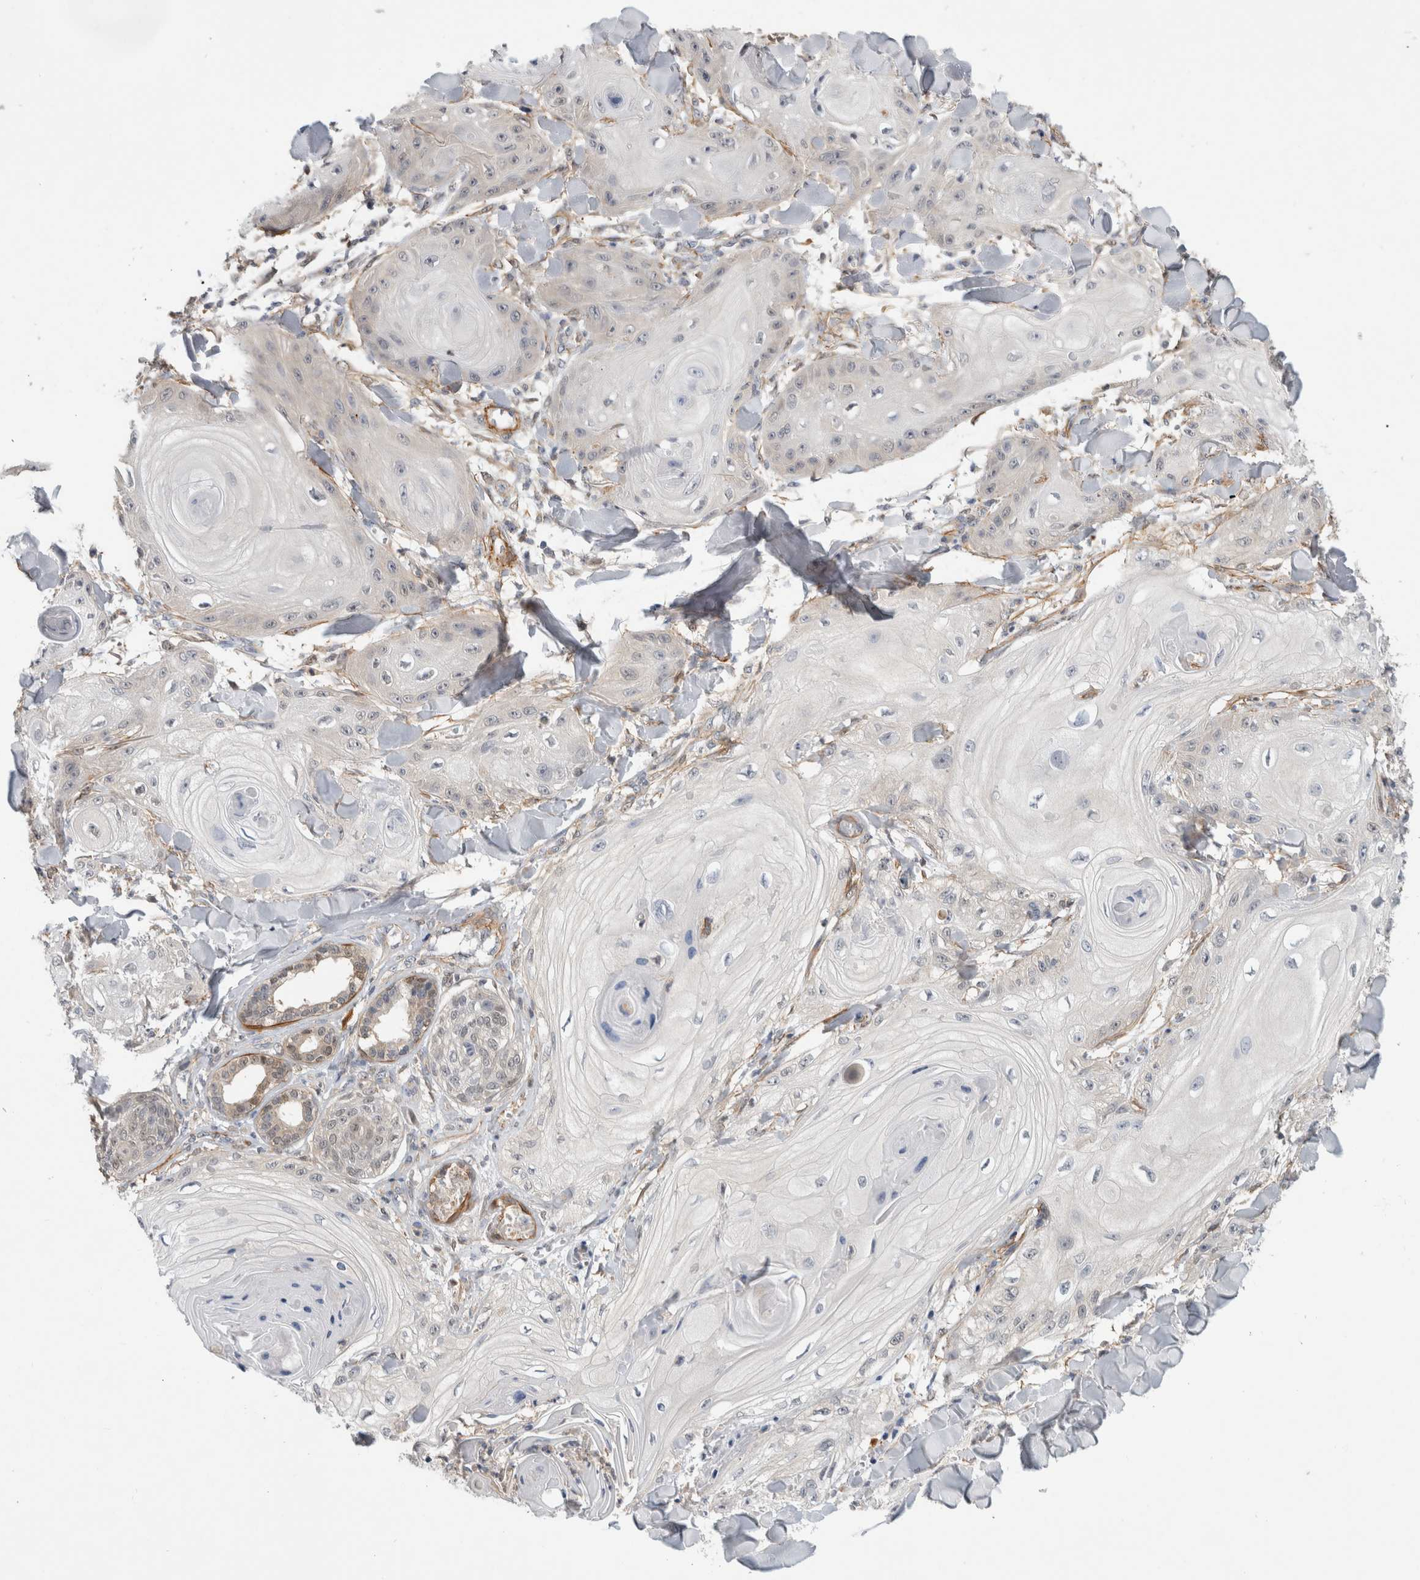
{"staining": {"intensity": "negative", "quantity": "none", "location": "none"}, "tissue": "skin cancer", "cell_type": "Tumor cells", "image_type": "cancer", "snomed": [{"axis": "morphology", "description": "Squamous cell carcinoma, NOS"}, {"axis": "topography", "description": "Skin"}], "caption": "A micrograph of squamous cell carcinoma (skin) stained for a protein exhibits no brown staining in tumor cells.", "gene": "PGM1", "patient": {"sex": "male", "age": 74}}